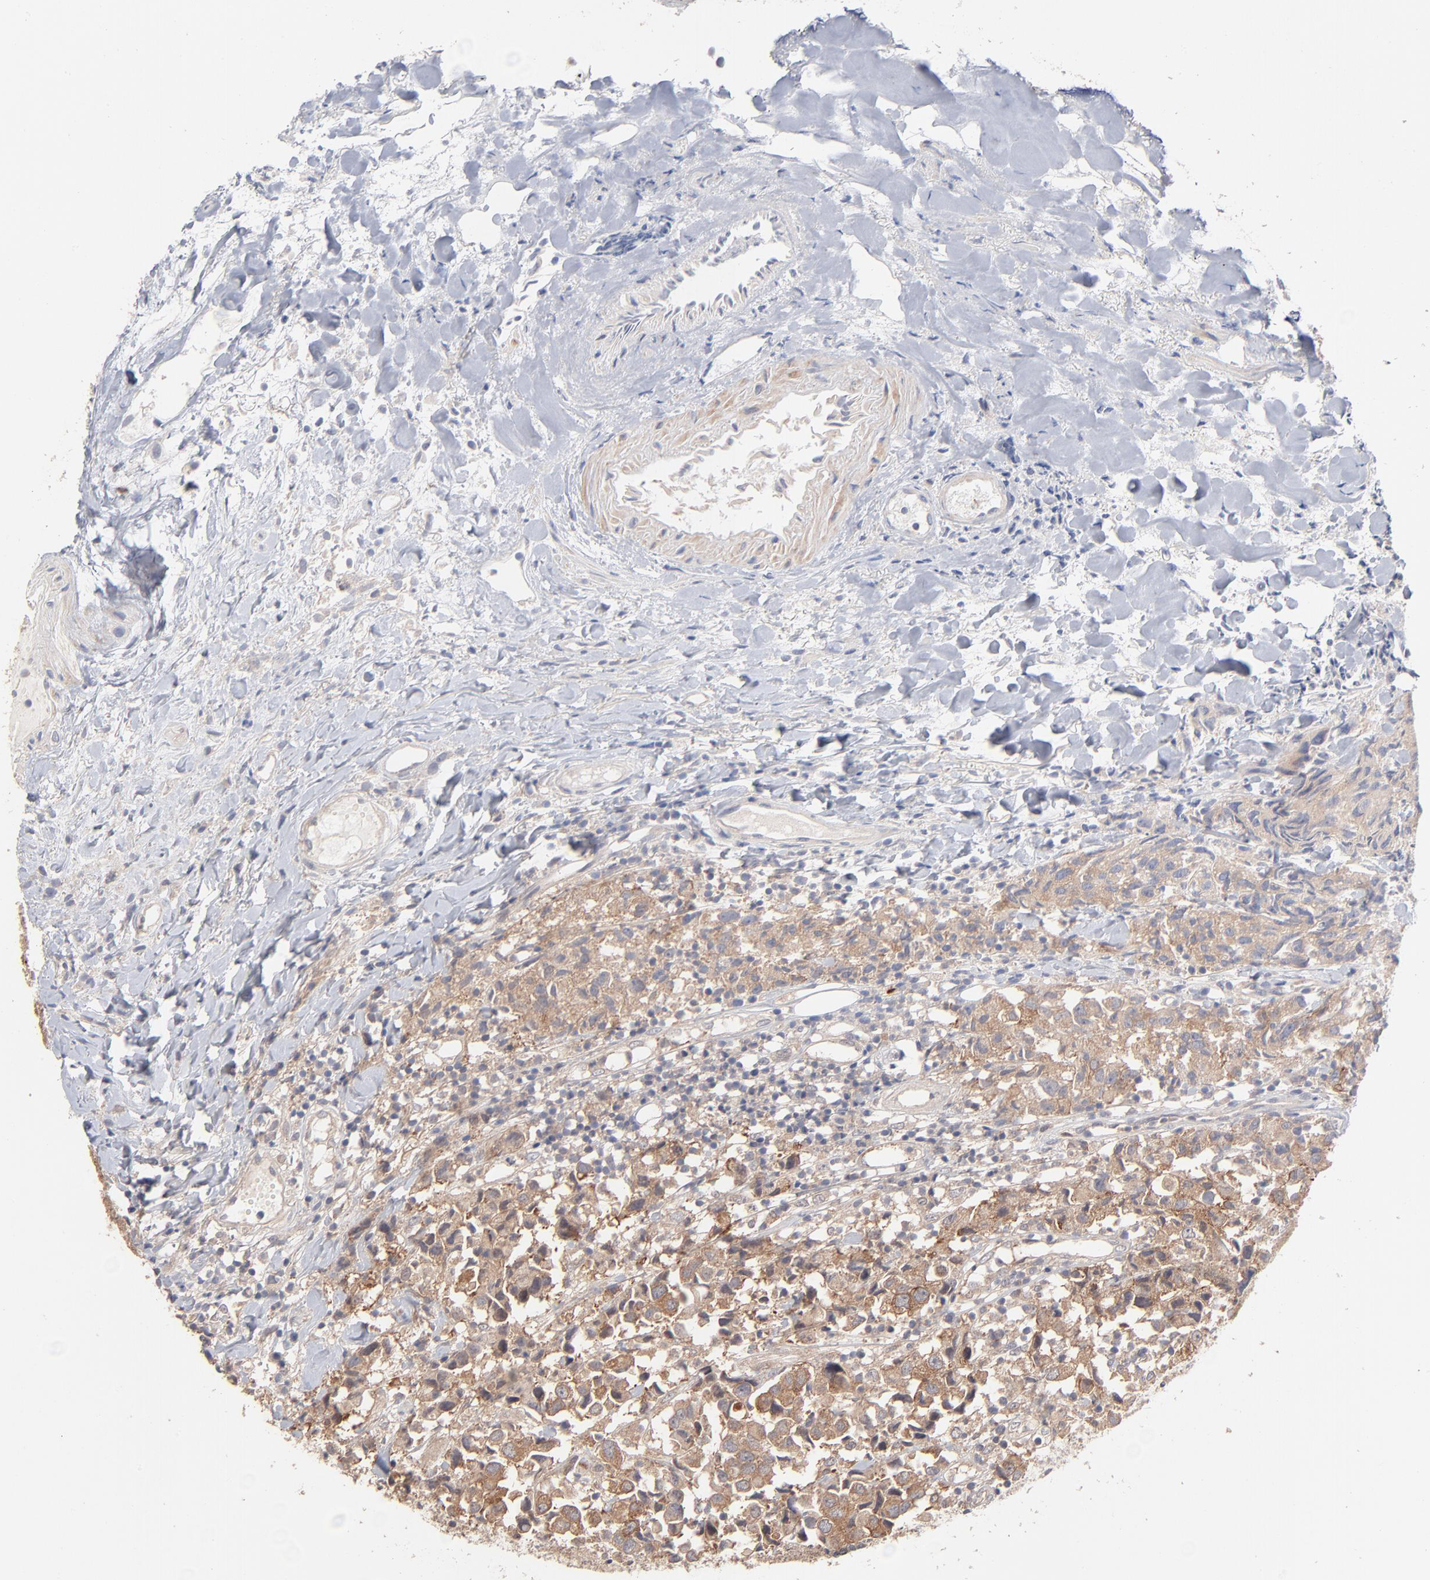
{"staining": {"intensity": "moderate", "quantity": ">75%", "location": "cytoplasmic/membranous"}, "tissue": "urothelial cancer", "cell_type": "Tumor cells", "image_type": "cancer", "snomed": [{"axis": "morphology", "description": "Urothelial carcinoma, High grade"}, {"axis": "topography", "description": "Urinary bladder"}], "caption": "Immunohistochemical staining of human urothelial cancer exhibits medium levels of moderate cytoplasmic/membranous protein staining in approximately >75% of tumor cells.", "gene": "IVNS1ABP", "patient": {"sex": "female", "age": 75}}